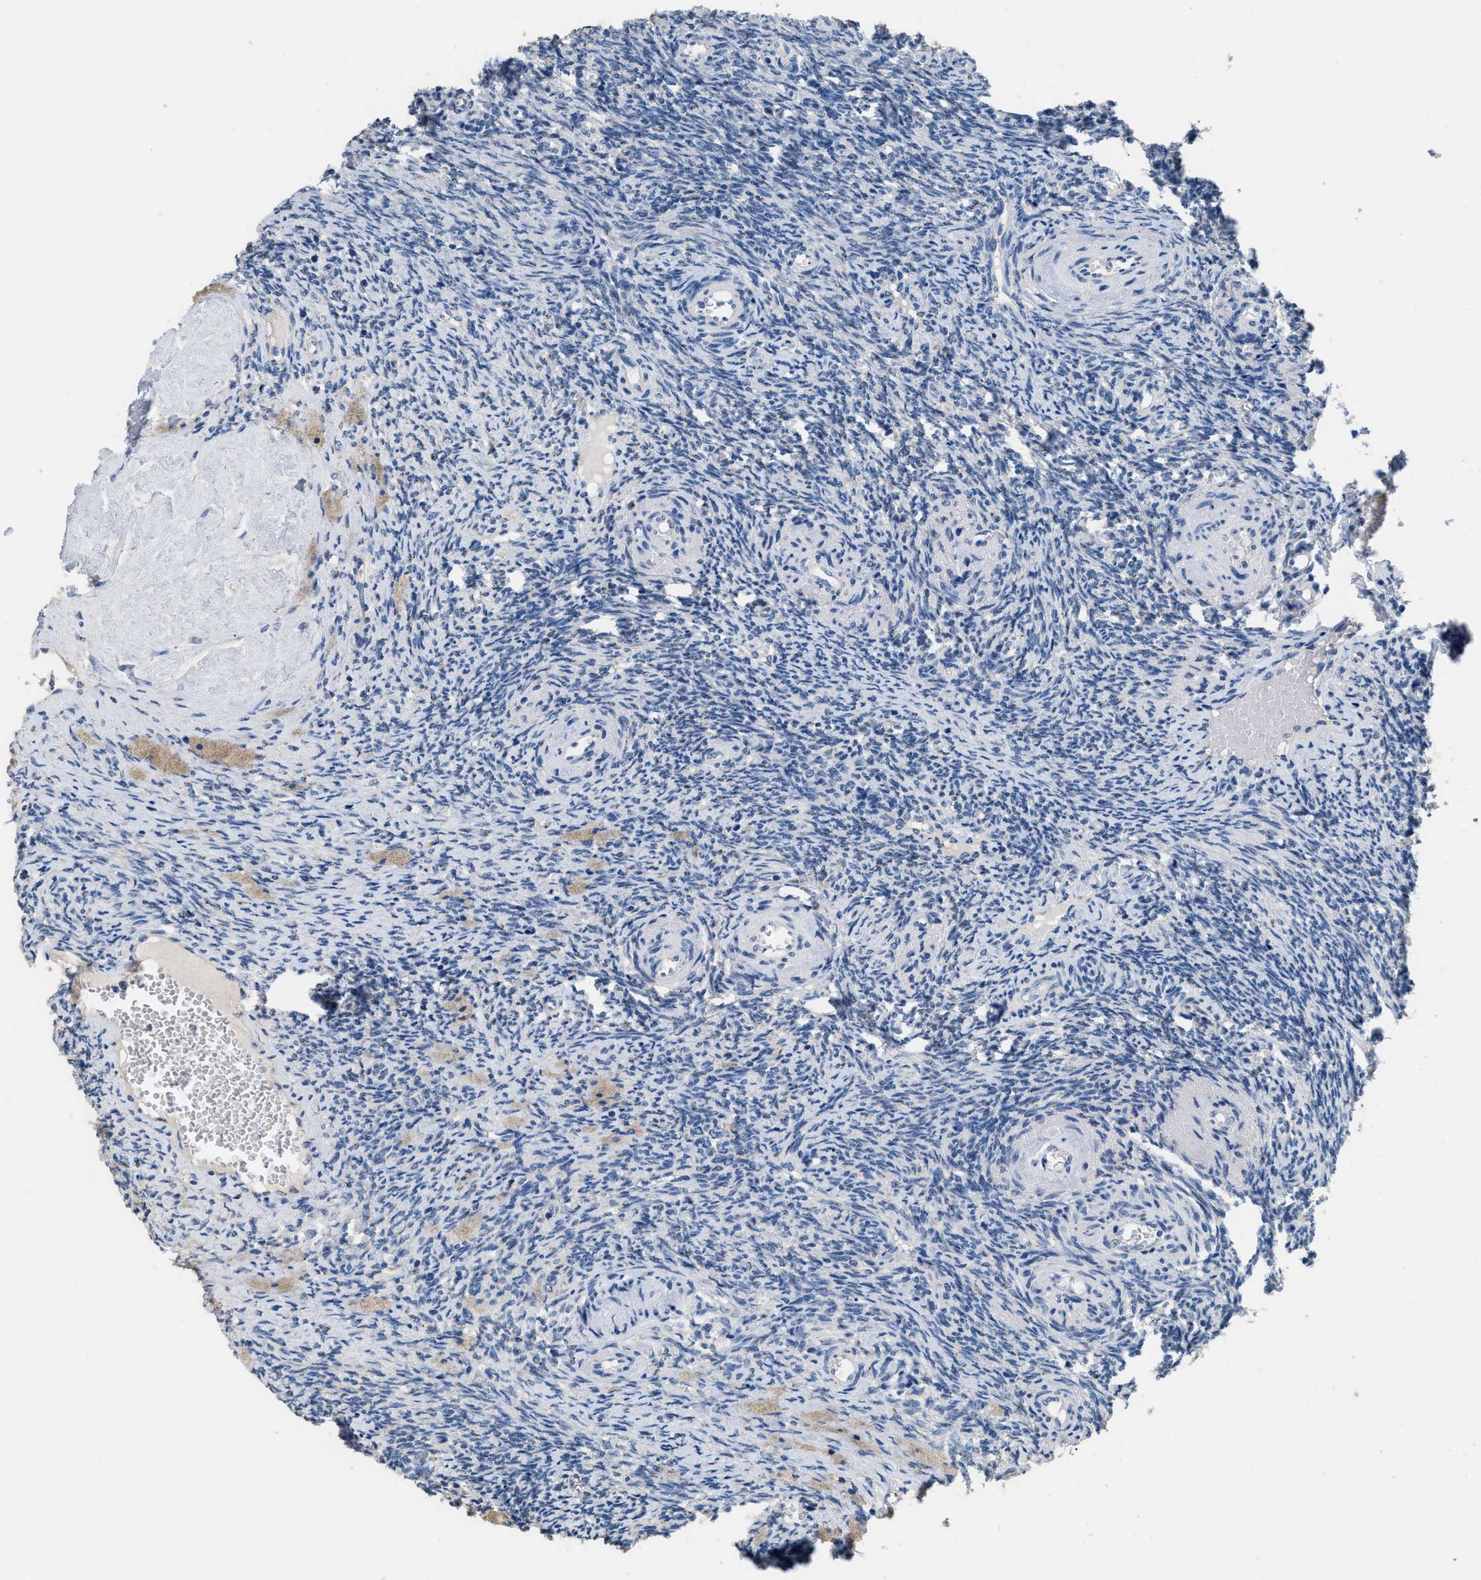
{"staining": {"intensity": "moderate", "quantity": "<25%", "location": "cytoplasmic/membranous"}, "tissue": "ovary", "cell_type": "Ovarian stroma cells", "image_type": "normal", "snomed": [{"axis": "morphology", "description": "Normal tissue, NOS"}, {"axis": "topography", "description": "Ovary"}], "caption": "Immunohistochemistry micrograph of normal ovary: human ovary stained using immunohistochemistry demonstrates low levels of moderate protein expression localized specifically in the cytoplasmic/membranous of ovarian stroma cells, appearing as a cytoplasmic/membranous brown color.", "gene": "GOLM1", "patient": {"sex": "female", "age": 41}}